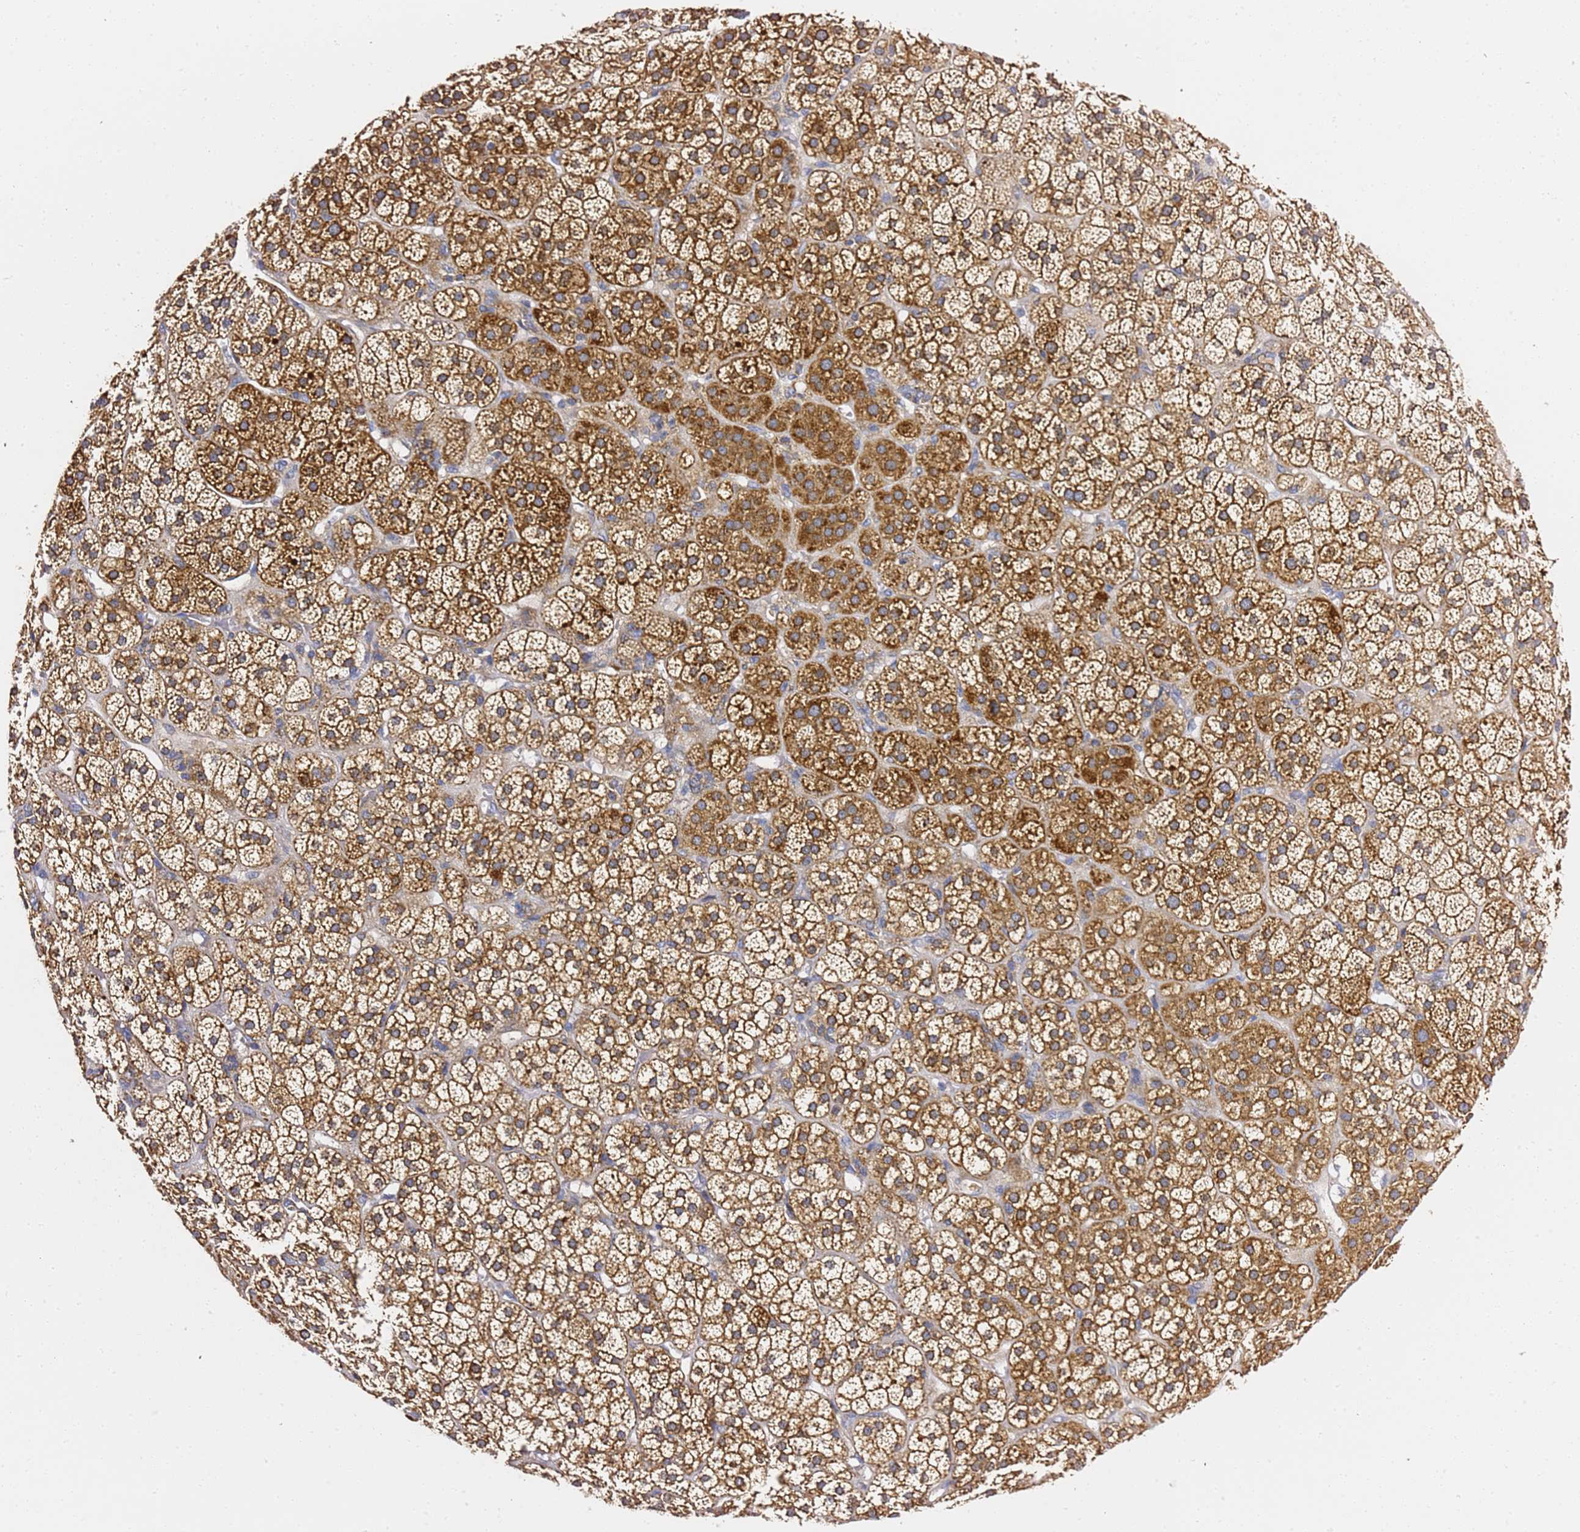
{"staining": {"intensity": "moderate", "quantity": ">75%", "location": "cytoplasmic/membranous"}, "tissue": "adrenal gland", "cell_type": "Glandular cells", "image_type": "normal", "snomed": [{"axis": "morphology", "description": "Normal tissue, NOS"}, {"axis": "topography", "description": "Adrenal gland"}], "caption": "Moderate cytoplasmic/membranous staining for a protein is seen in approximately >75% of glandular cells of benign adrenal gland using immunohistochemistry (IHC).", "gene": "C19orf12", "patient": {"sex": "female", "age": 70}}